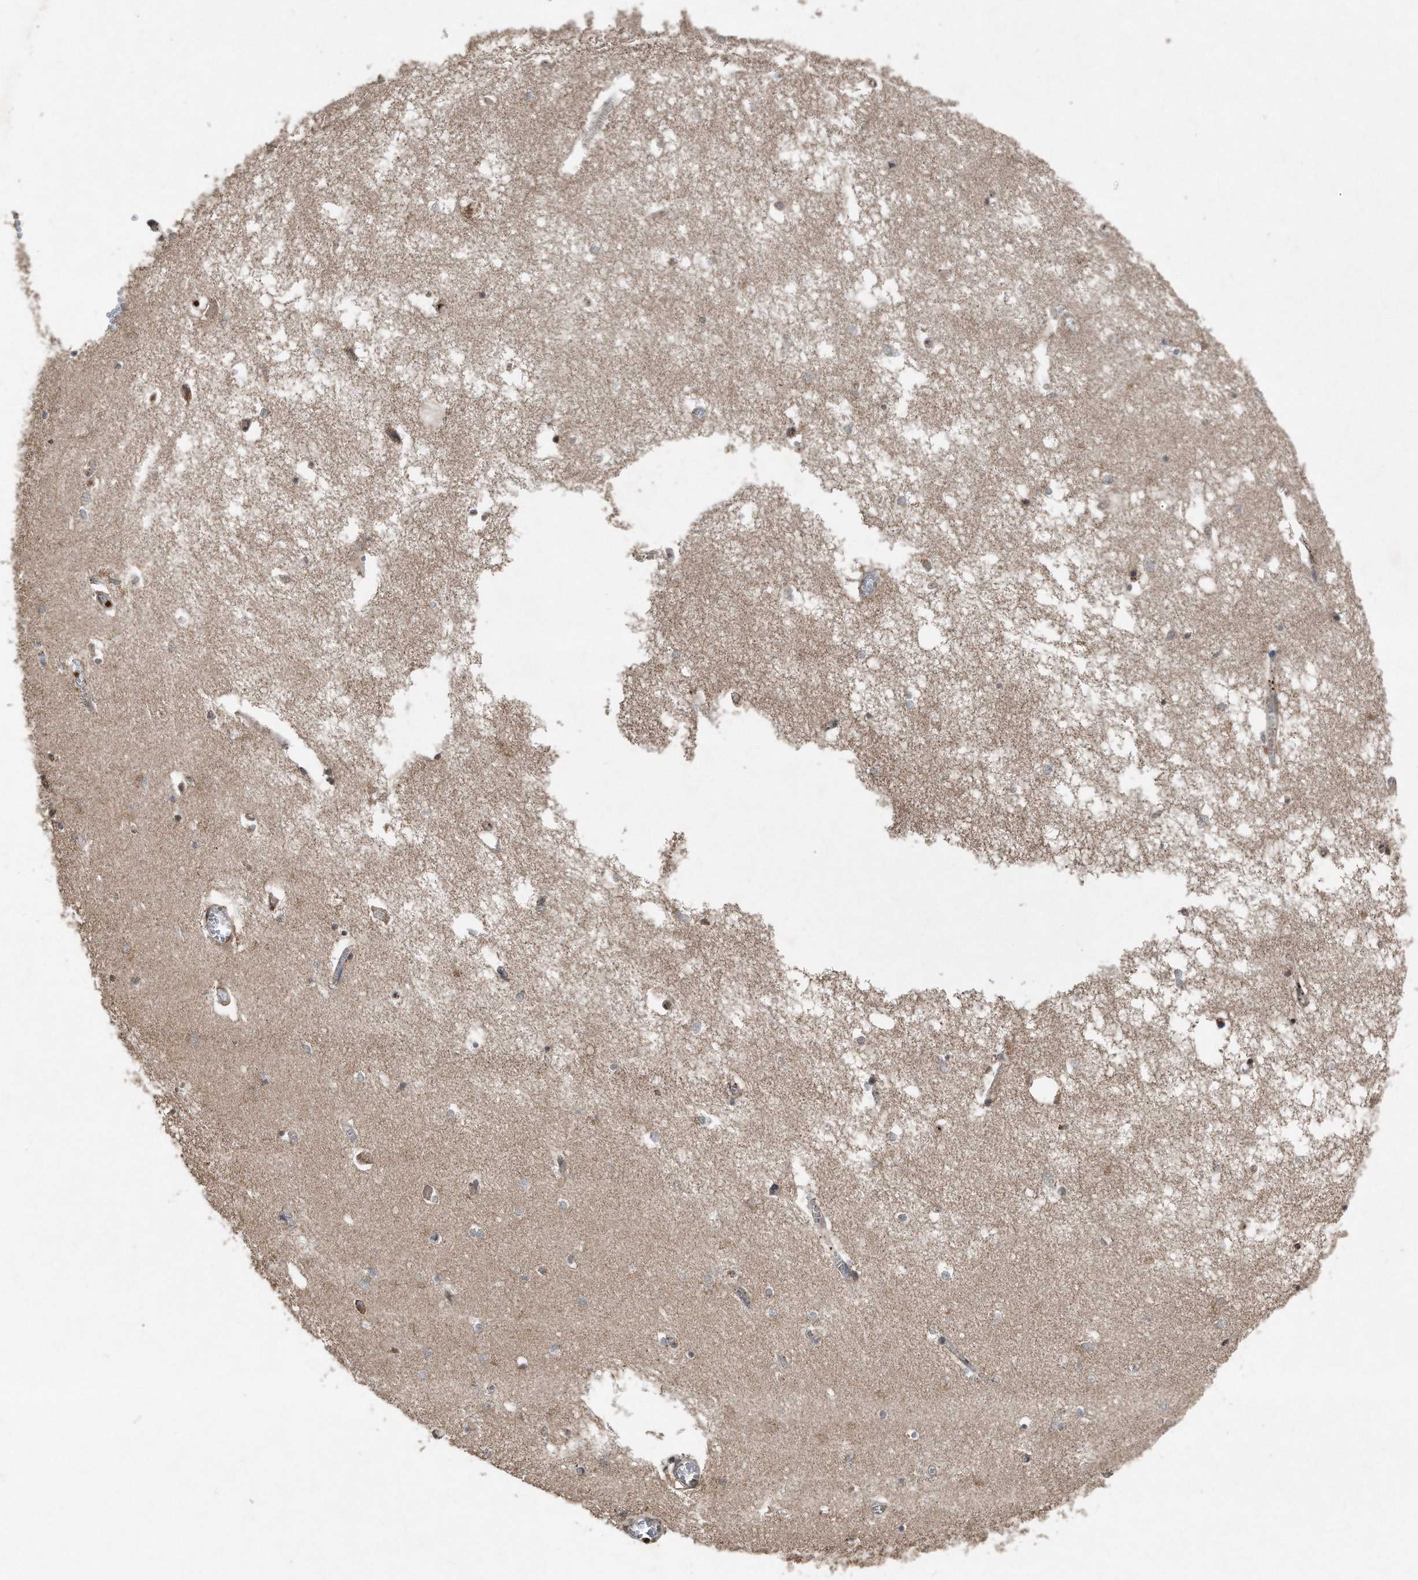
{"staining": {"intensity": "negative", "quantity": "none", "location": "none"}, "tissue": "hippocampus", "cell_type": "Glial cells", "image_type": "normal", "snomed": [{"axis": "morphology", "description": "Normal tissue, NOS"}, {"axis": "topography", "description": "Hippocampus"}], "caption": "DAB immunohistochemical staining of benign human hippocampus reveals no significant positivity in glial cells. (Brightfield microscopy of DAB (3,3'-diaminobenzidine) IHC at high magnification).", "gene": "SDHA", "patient": {"sex": "male", "age": 70}}